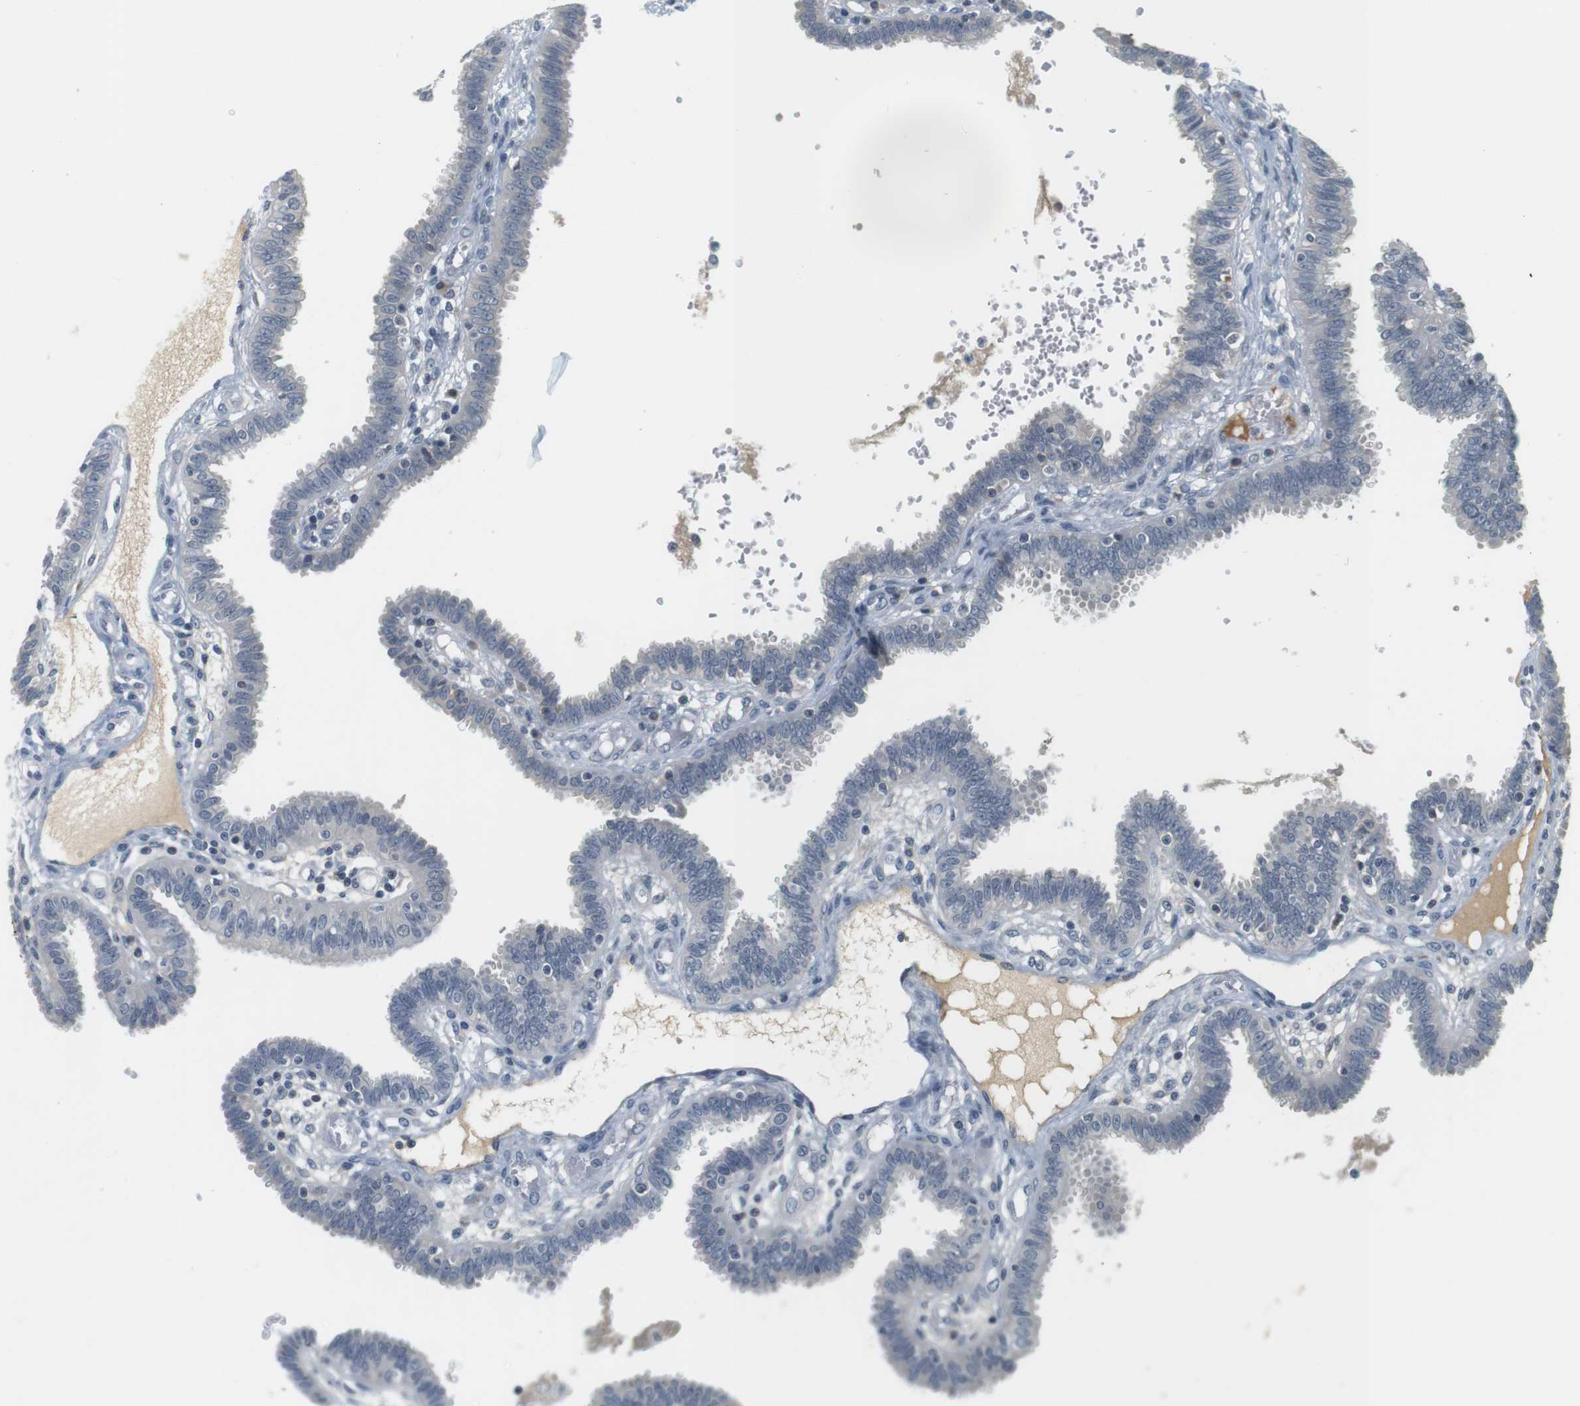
{"staining": {"intensity": "negative", "quantity": "none", "location": "none"}, "tissue": "fallopian tube", "cell_type": "Glandular cells", "image_type": "normal", "snomed": [{"axis": "morphology", "description": "Normal tissue, NOS"}, {"axis": "topography", "description": "Fallopian tube"}], "caption": "This is an immunohistochemistry (IHC) image of normal human fallopian tube. There is no expression in glandular cells.", "gene": "WNT7A", "patient": {"sex": "female", "age": 32}}